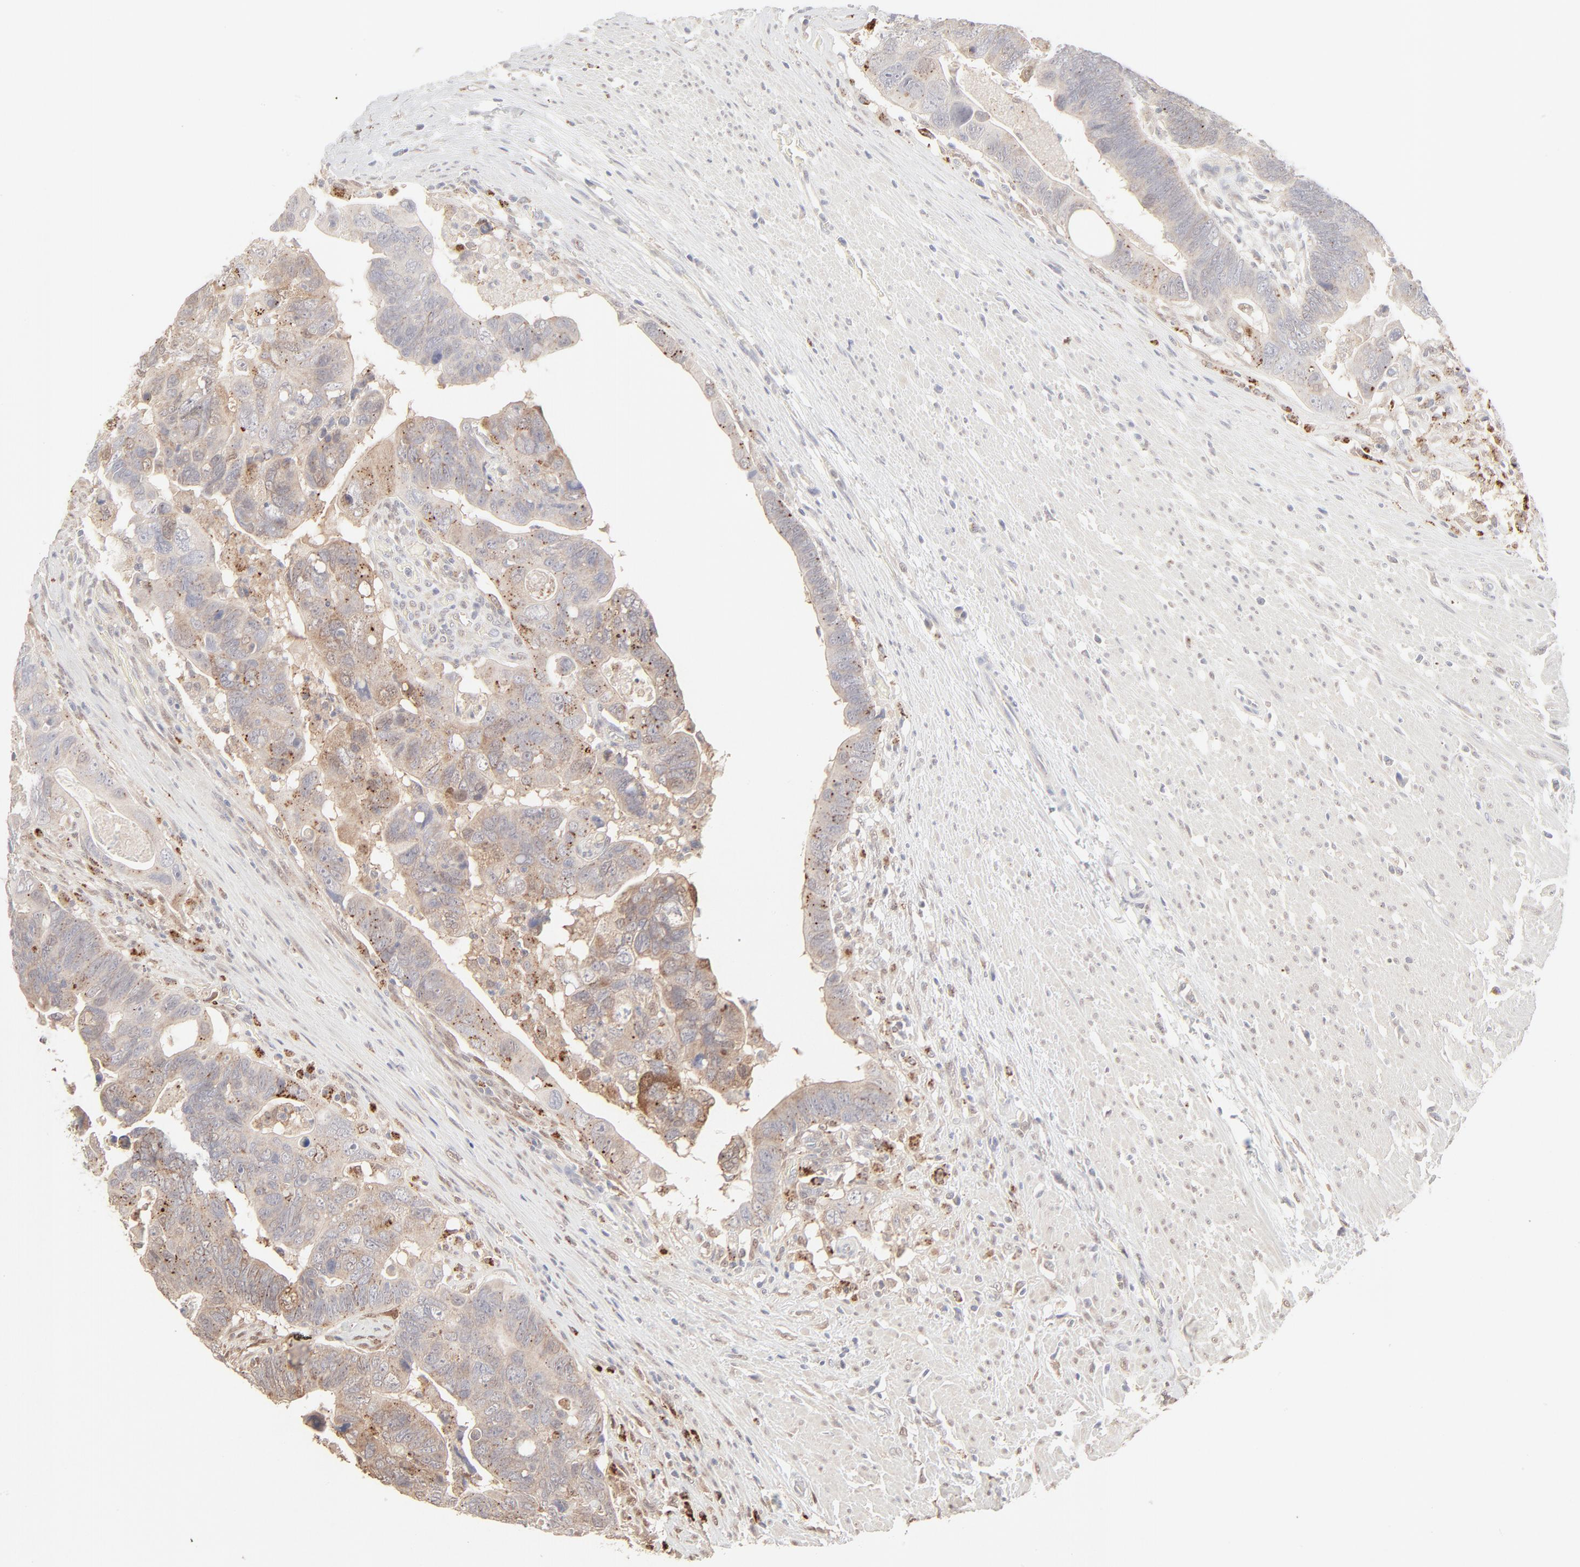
{"staining": {"intensity": "weak", "quantity": "<25%", "location": "cytoplasmic/membranous"}, "tissue": "colorectal cancer", "cell_type": "Tumor cells", "image_type": "cancer", "snomed": [{"axis": "morphology", "description": "Adenocarcinoma, NOS"}, {"axis": "topography", "description": "Rectum"}], "caption": "Colorectal cancer was stained to show a protein in brown. There is no significant staining in tumor cells. The staining was performed using DAB to visualize the protein expression in brown, while the nuclei were stained in blue with hematoxylin (Magnification: 20x).", "gene": "LGALS2", "patient": {"sex": "male", "age": 53}}